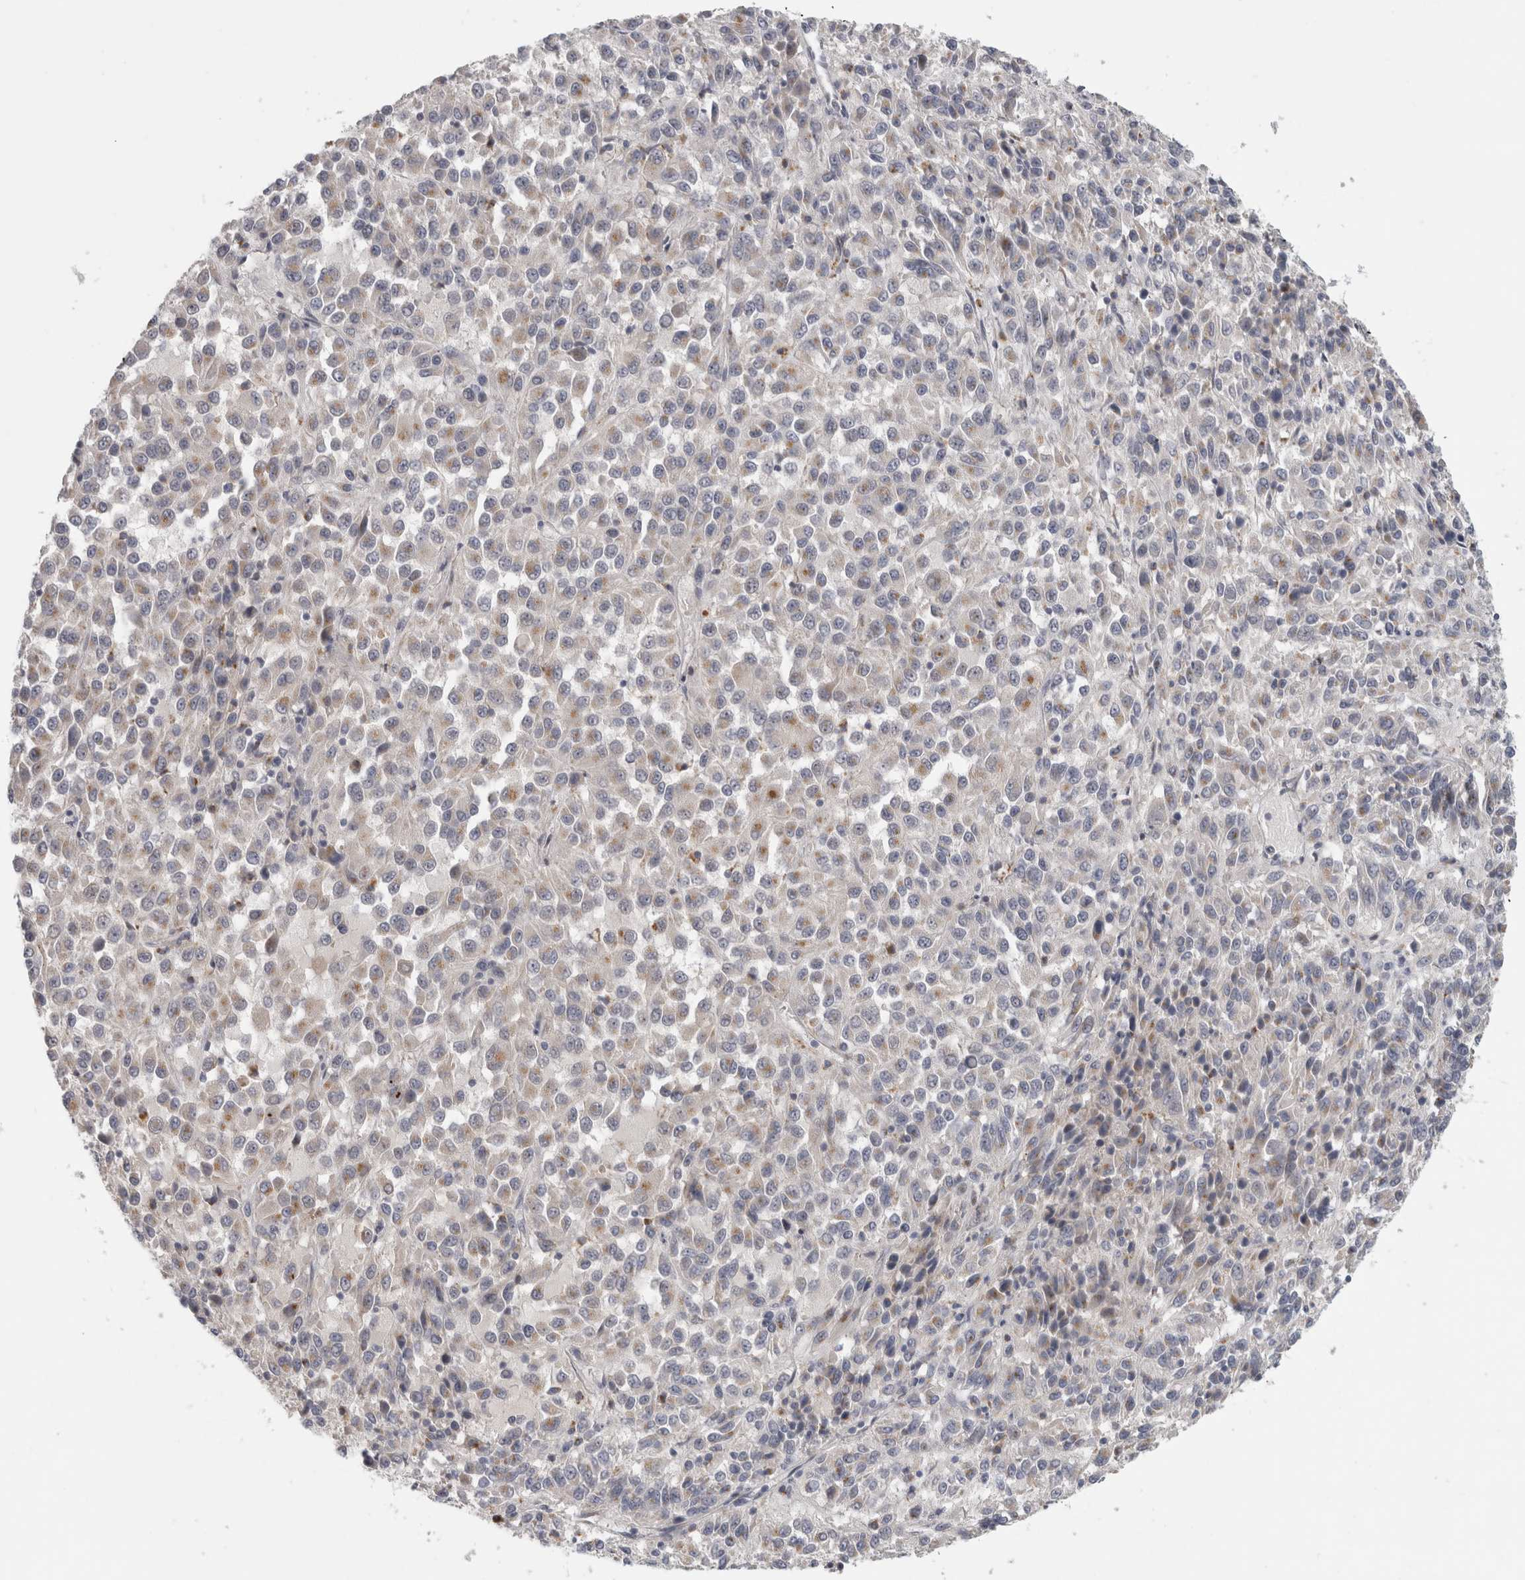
{"staining": {"intensity": "moderate", "quantity": "<25%", "location": "cytoplasmic/membranous"}, "tissue": "melanoma", "cell_type": "Tumor cells", "image_type": "cancer", "snomed": [{"axis": "morphology", "description": "Malignant melanoma, Metastatic site"}, {"axis": "topography", "description": "Lung"}], "caption": "The image shows staining of malignant melanoma (metastatic site), revealing moderate cytoplasmic/membranous protein staining (brown color) within tumor cells.", "gene": "MGAT1", "patient": {"sex": "male", "age": 64}}